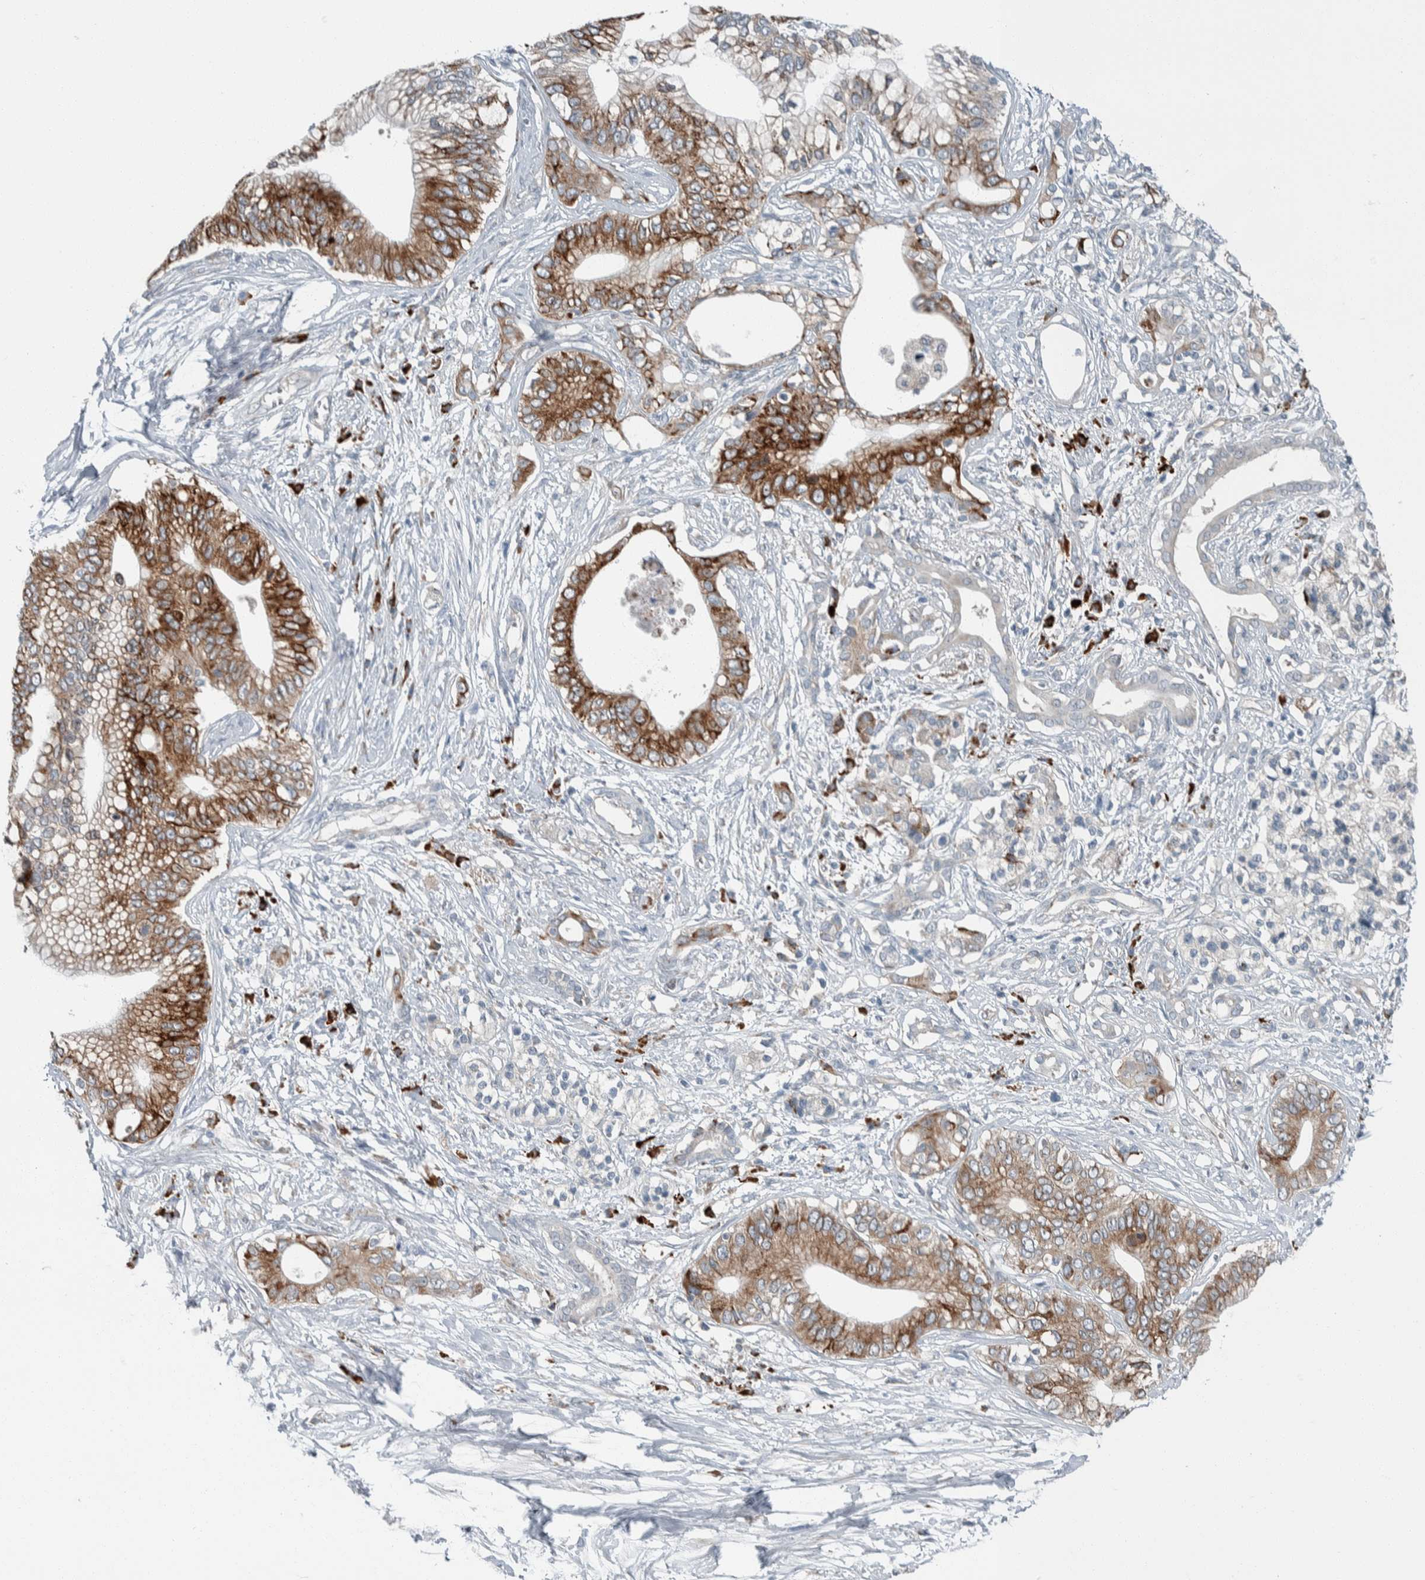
{"staining": {"intensity": "moderate", "quantity": ">75%", "location": "cytoplasmic/membranous"}, "tissue": "pancreatic cancer", "cell_type": "Tumor cells", "image_type": "cancer", "snomed": [{"axis": "morphology", "description": "Normal tissue, NOS"}, {"axis": "morphology", "description": "Adenocarcinoma, NOS"}, {"axis": "topography", "description": "Pancreas"}, {"axis": "topography", "description": "Peripheral nerve tissue"}], "caption": "Brown immunohistochemical staining in pancreatic adenocarcinoma displays moderate cytoplasmic/membranous positivity in approximately >75% of tumor cells.", "gene": "USP25", "patient": {"sex": "male", "age": 59}}